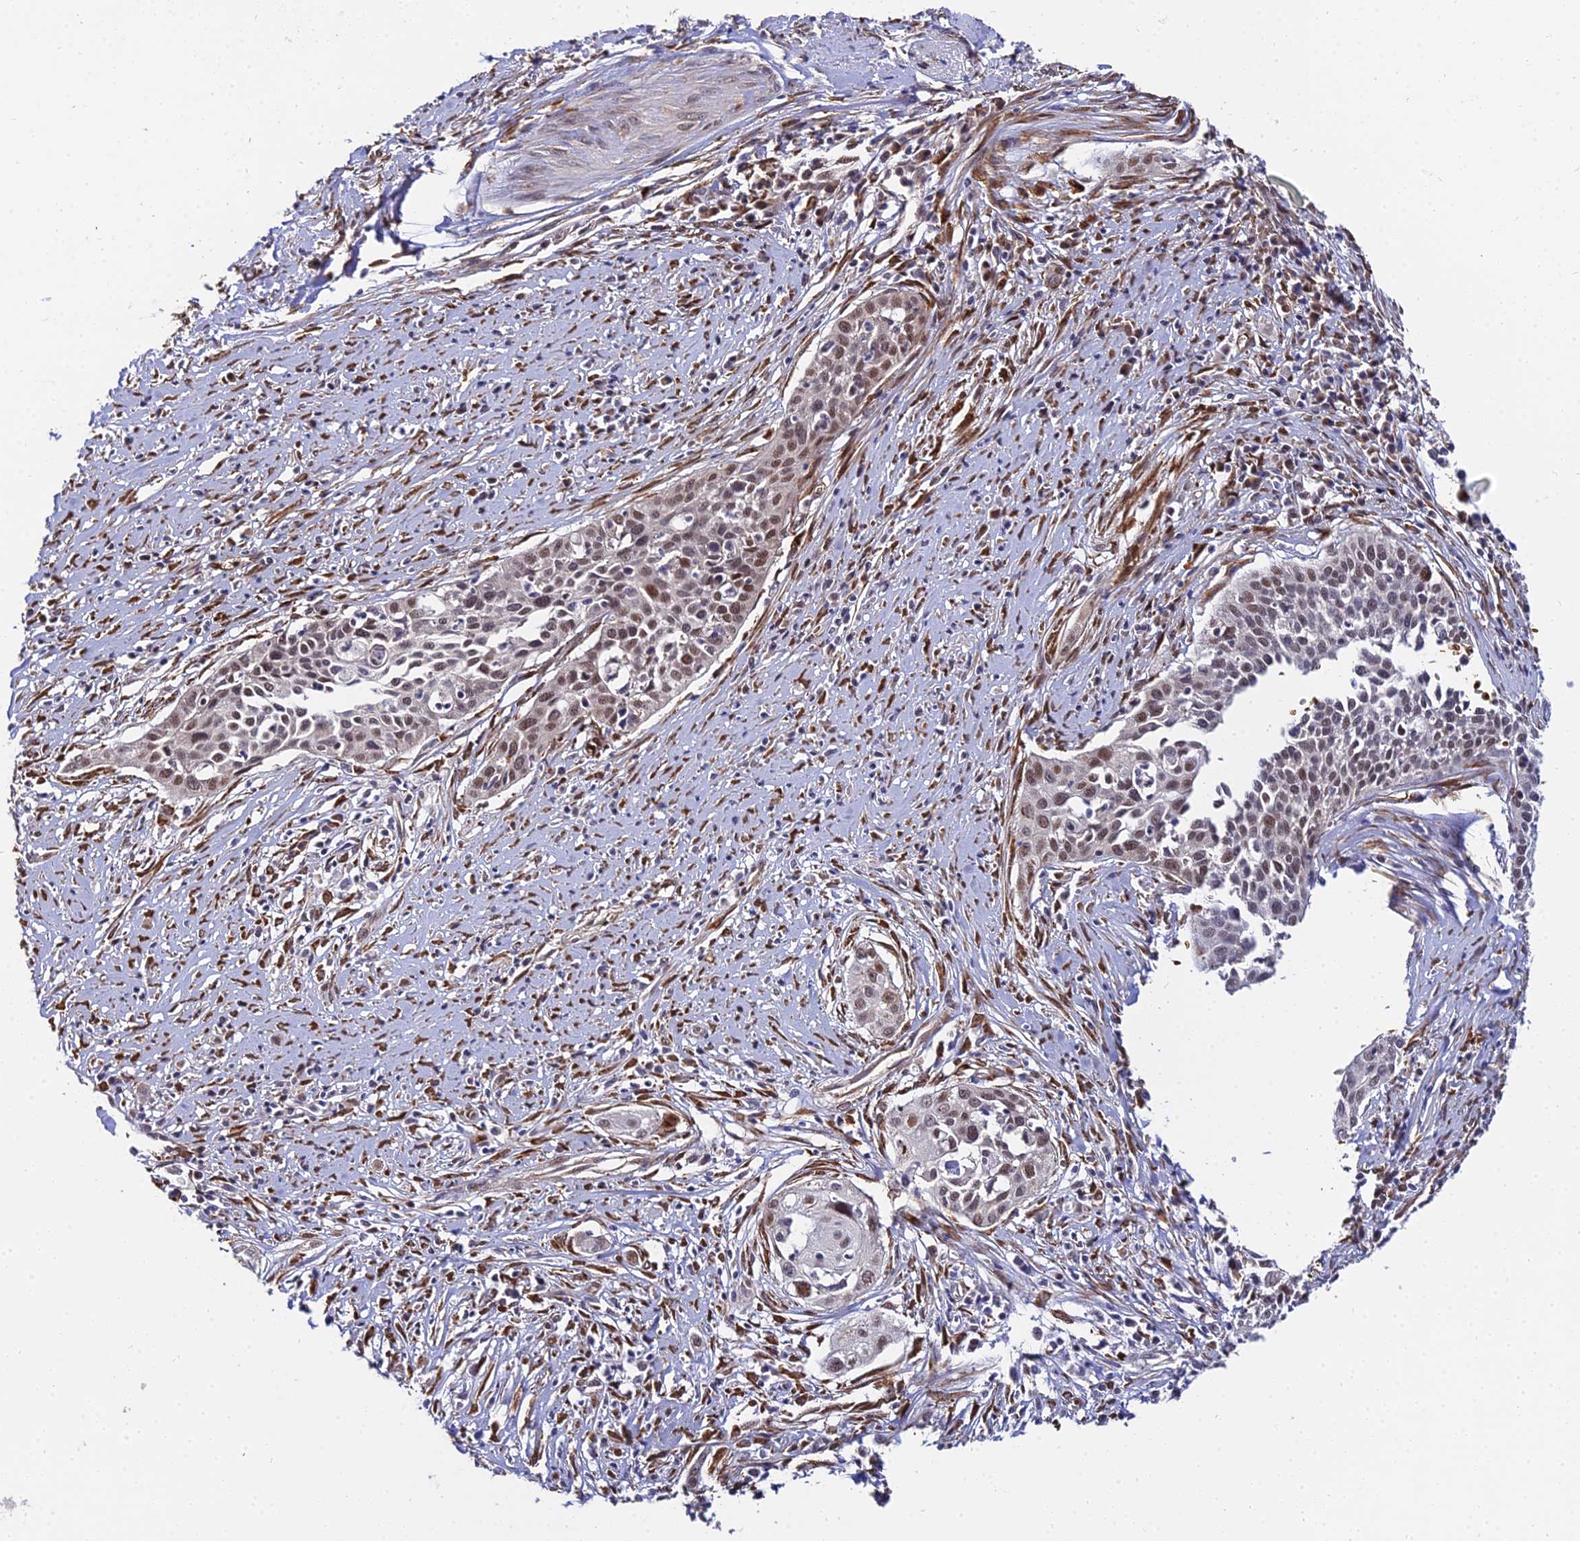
{"staining": {"intensity": "moderate", "quantity": "25%-75%", "location": "nuclear"}, "tissue": "cervical cancer", "cell_type": "Tumor cells", "image_type": "cancer", "snomed": [{"axis": "morphology", "description": "Squamous cell carcinoma, NOS"}, {"axis": "topography", "description": "Cervix"}], "caption": "Moderate nuclear protein positivity is seen in about 25%-75% of tumor cells in cervical cancer.", "gene": "BCL9", "patient": {"sex": "female", "age": 34}}